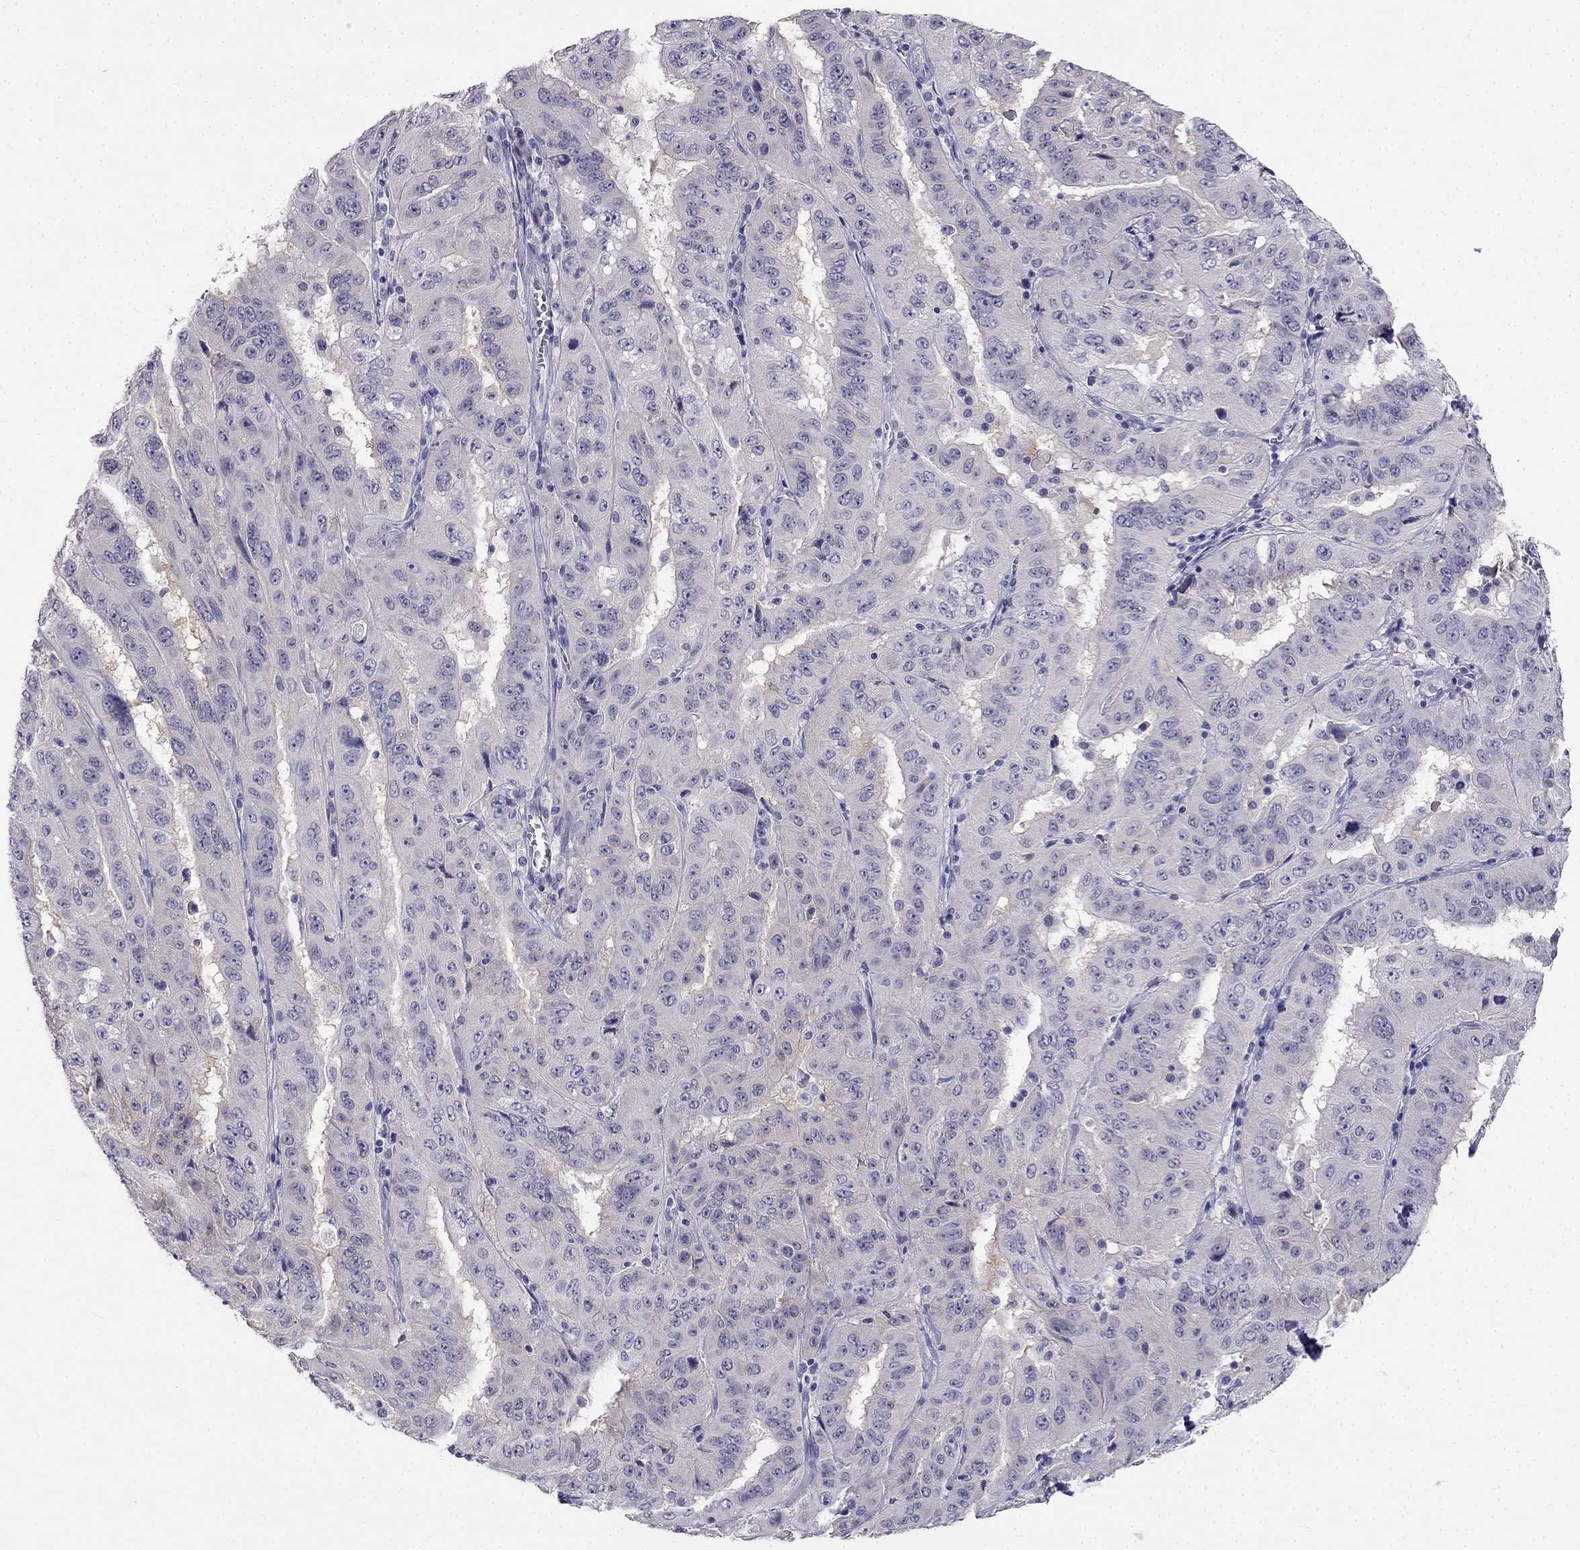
{"staining": {"intensity": "negative", "quantity": "none", "location": "none"}, "tissue": "pancreatic cancer", "cell_type": "Tumor cells", "image_type": "cancer", "snomed": [{"axis": "morphology", "description": "Adenocarcinoma, NOS"}, {"axis": "topography", "description": "Pancreas"}], "caption": "A photomicrograph of adenocarcinoma (pancreatic) stained for a protein reveals no brown staining in tumor cells.", "gene": "C16orf89", "patient": {"sex": "male", "age": 63}}